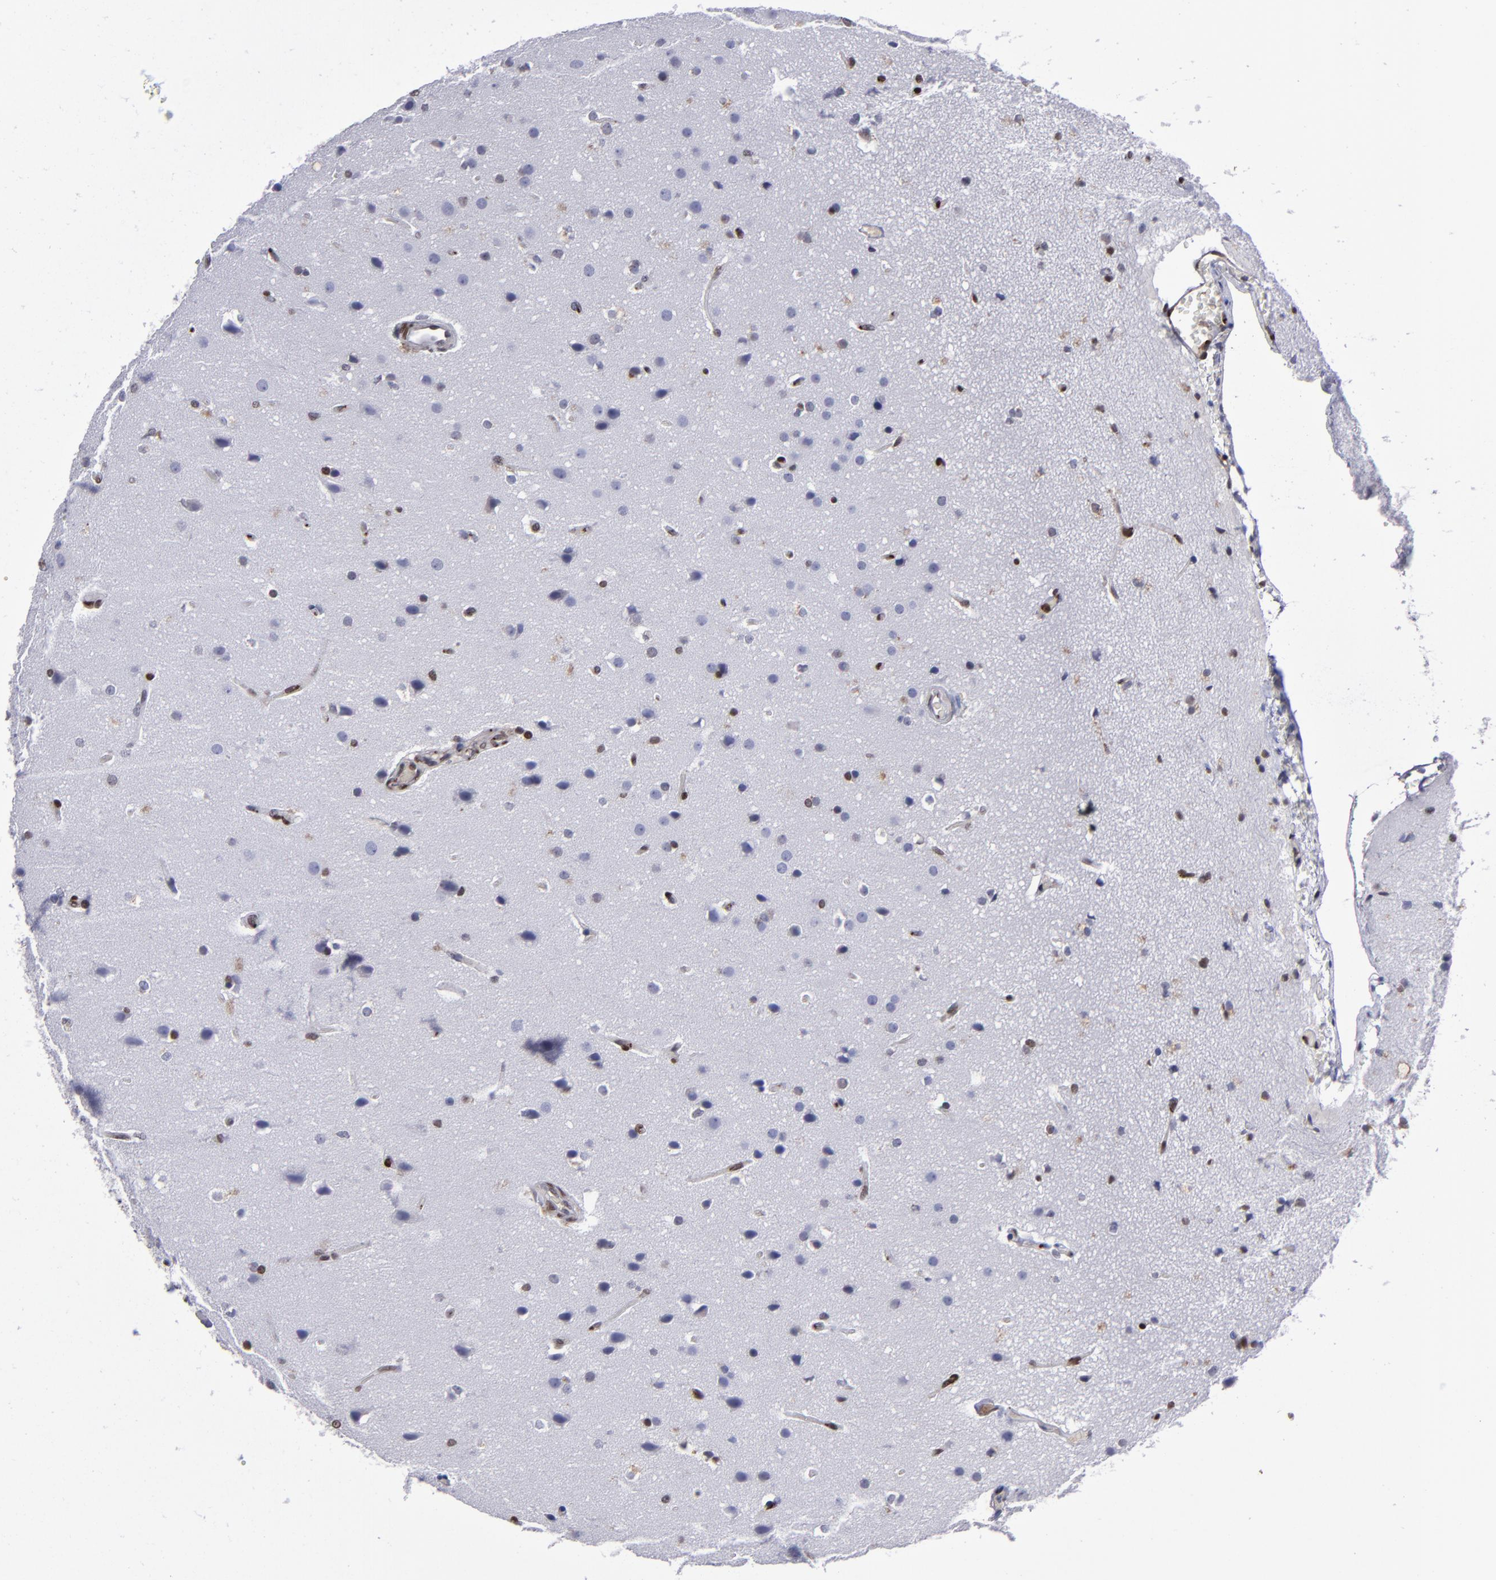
{"staining": {"intensity": "moderate", "quantity": "<25%", "location": "nuclear"}, "tissue": "glioma", "cell_type": "Tumor cells", "image_type": "cancer", "snomed": [{"axis": "morphology", "description": "Glioma, malignant, Low grade"}, {"axis": "topography", "description": "Cerebral cortex"}], "caption": "A low amount of moderate nuclear positivity is present in approximately <25% of tumor cells in glioma tissue.", "gene": "MGMT", "patient": {"sex": "female", "age": 47}}